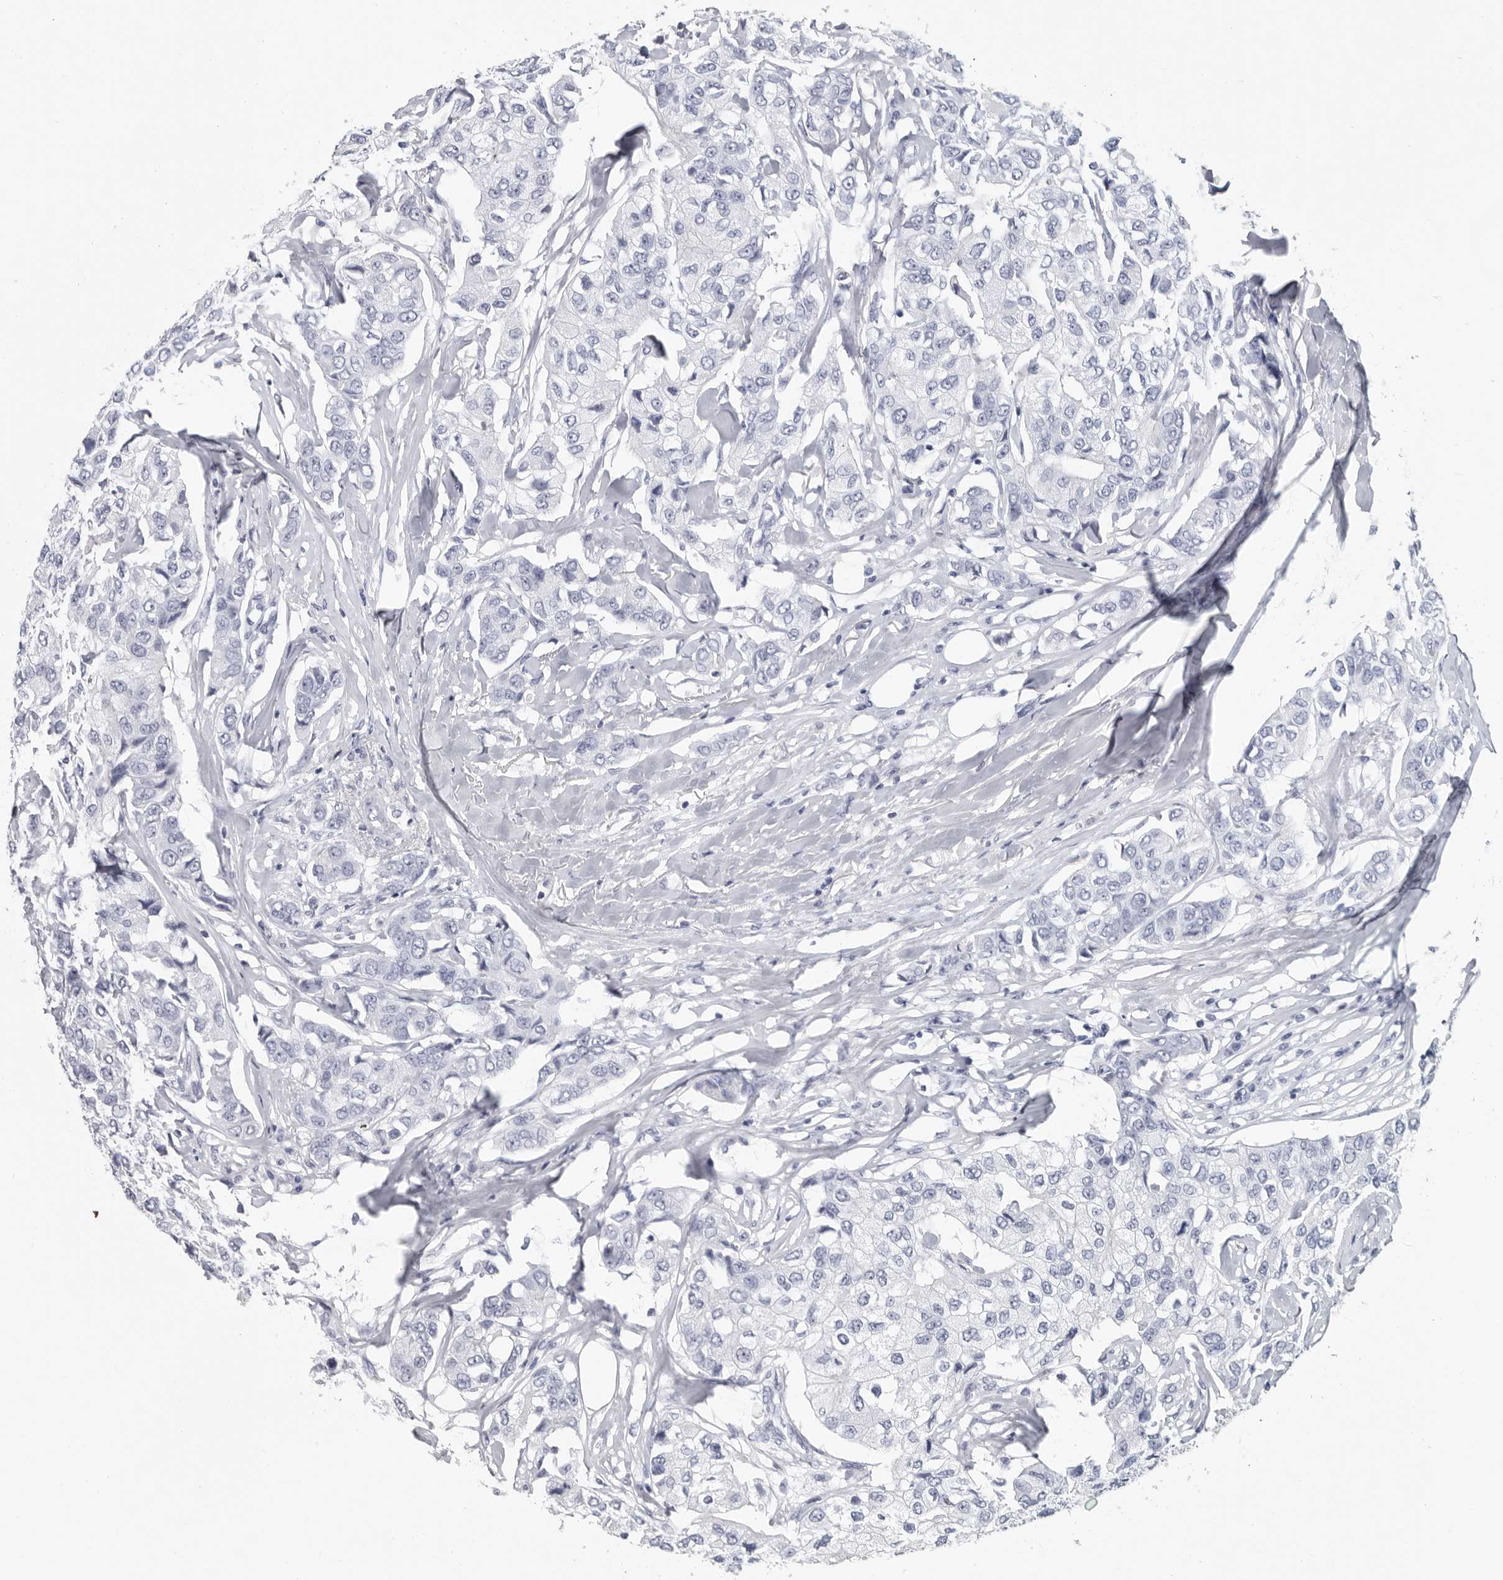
{"staining": {"intensity": "negative", "quantity": "none", "location": "none"}, "tissue": "breast cancer", "cell_type": "Tumor cells", "image_type": "cancer", "snomed": [{"axis": "morphology", "description": "Duct carcinoma"}, {"axis": "topography", "description": "Breast"}], "caption": "A histopathology image of human breast cancer is negative for staining in tumor cells.", "gene": "WRAP73", "patient": {"sex": "female", "age": 80}}